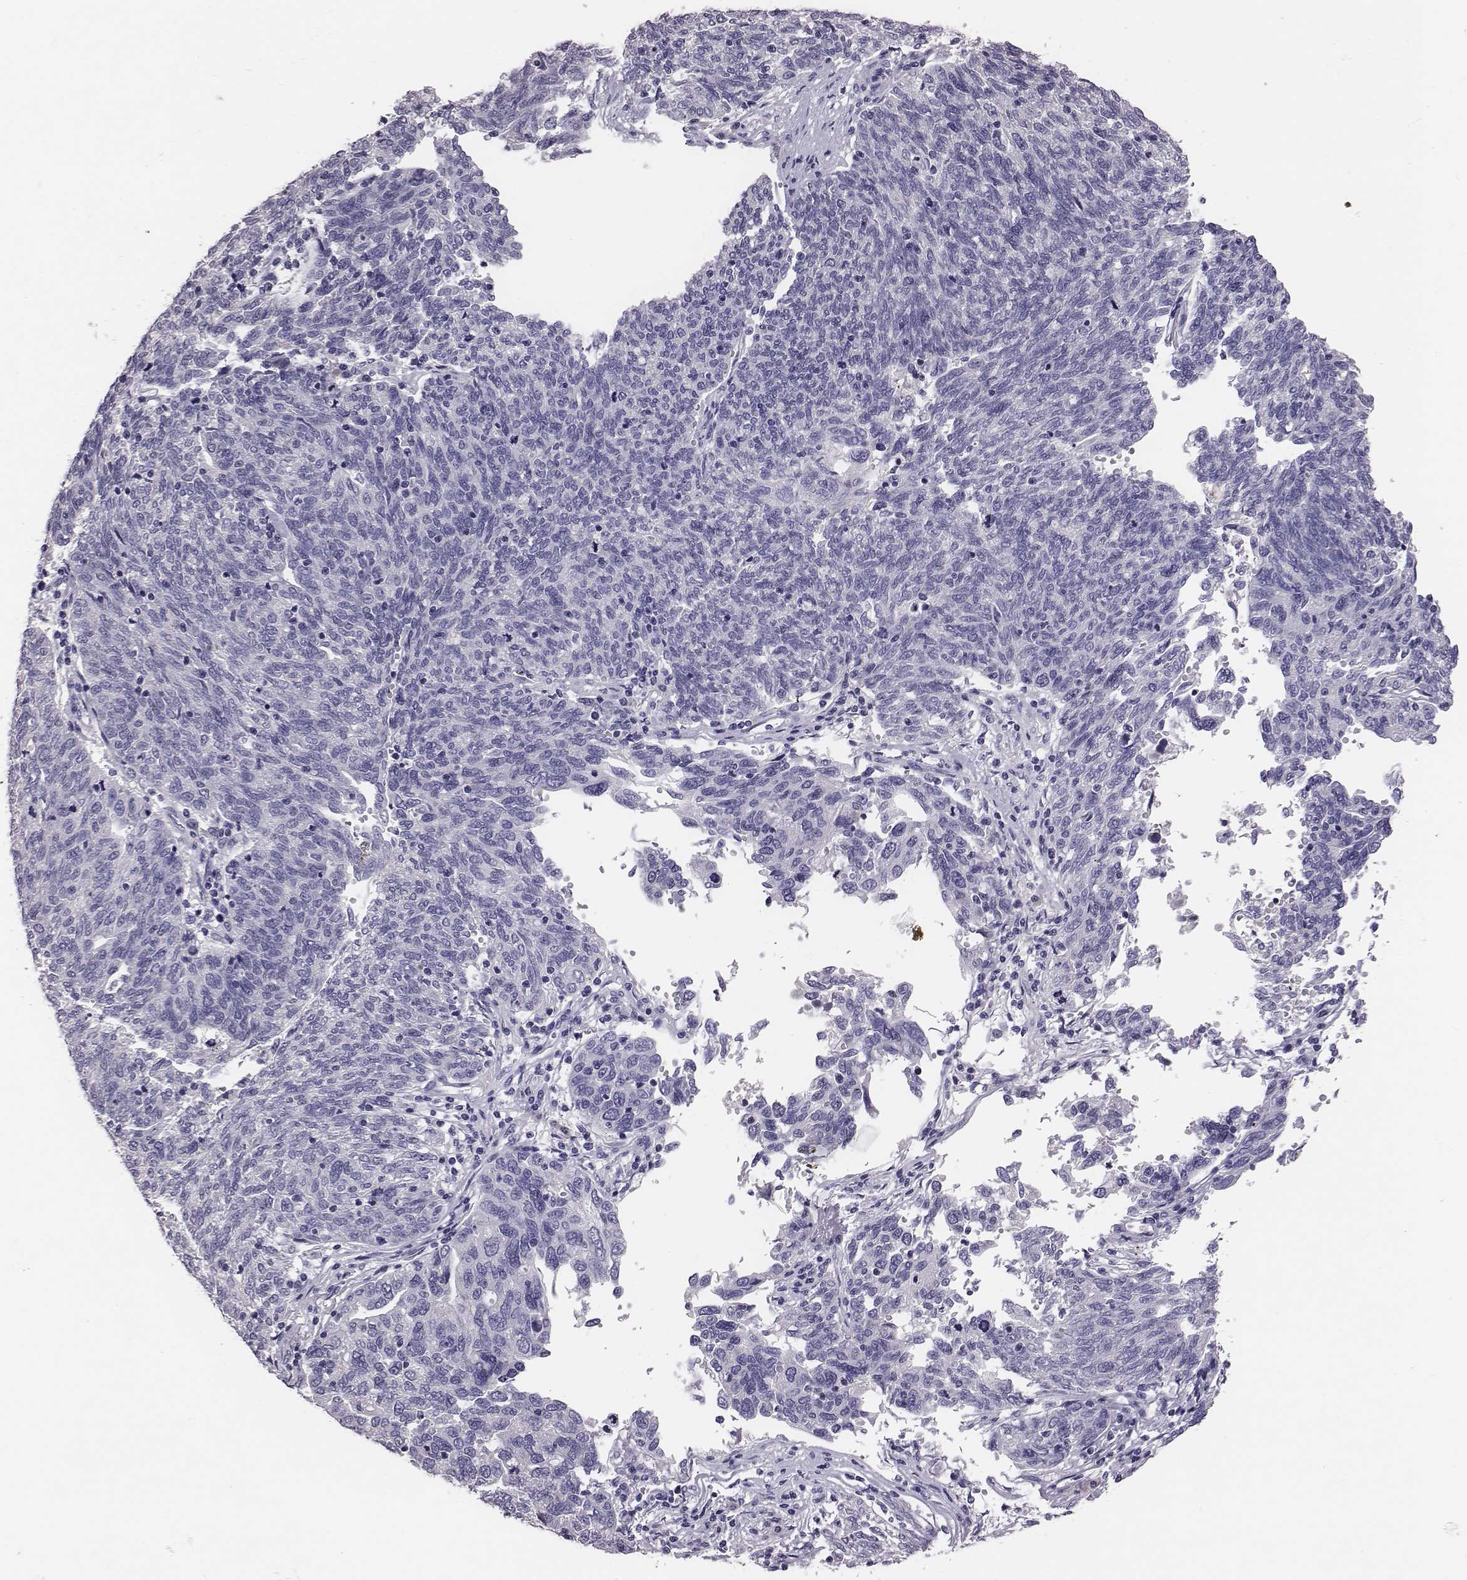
{"staining": {"intensity": "negative", "quantity": "none", "location": "none"}, "tissue": "ovarian cancer", "cell_type": "Tumor cells", "image_type": "cancer", "snomed": [{"axis": "morphology", "description": "Carcinoma, endometroid"}, {"axis": "topography", "description": "Ovary"}], "caption": "Tumor cells are negative for protein expression in human ovarian cancer. (DAB (3,3'-diaminobenzidine) immunohistochemistry (IHC), high magnification).", "gene": "EN1", "patient": {"sex": "female", "age": 58}}